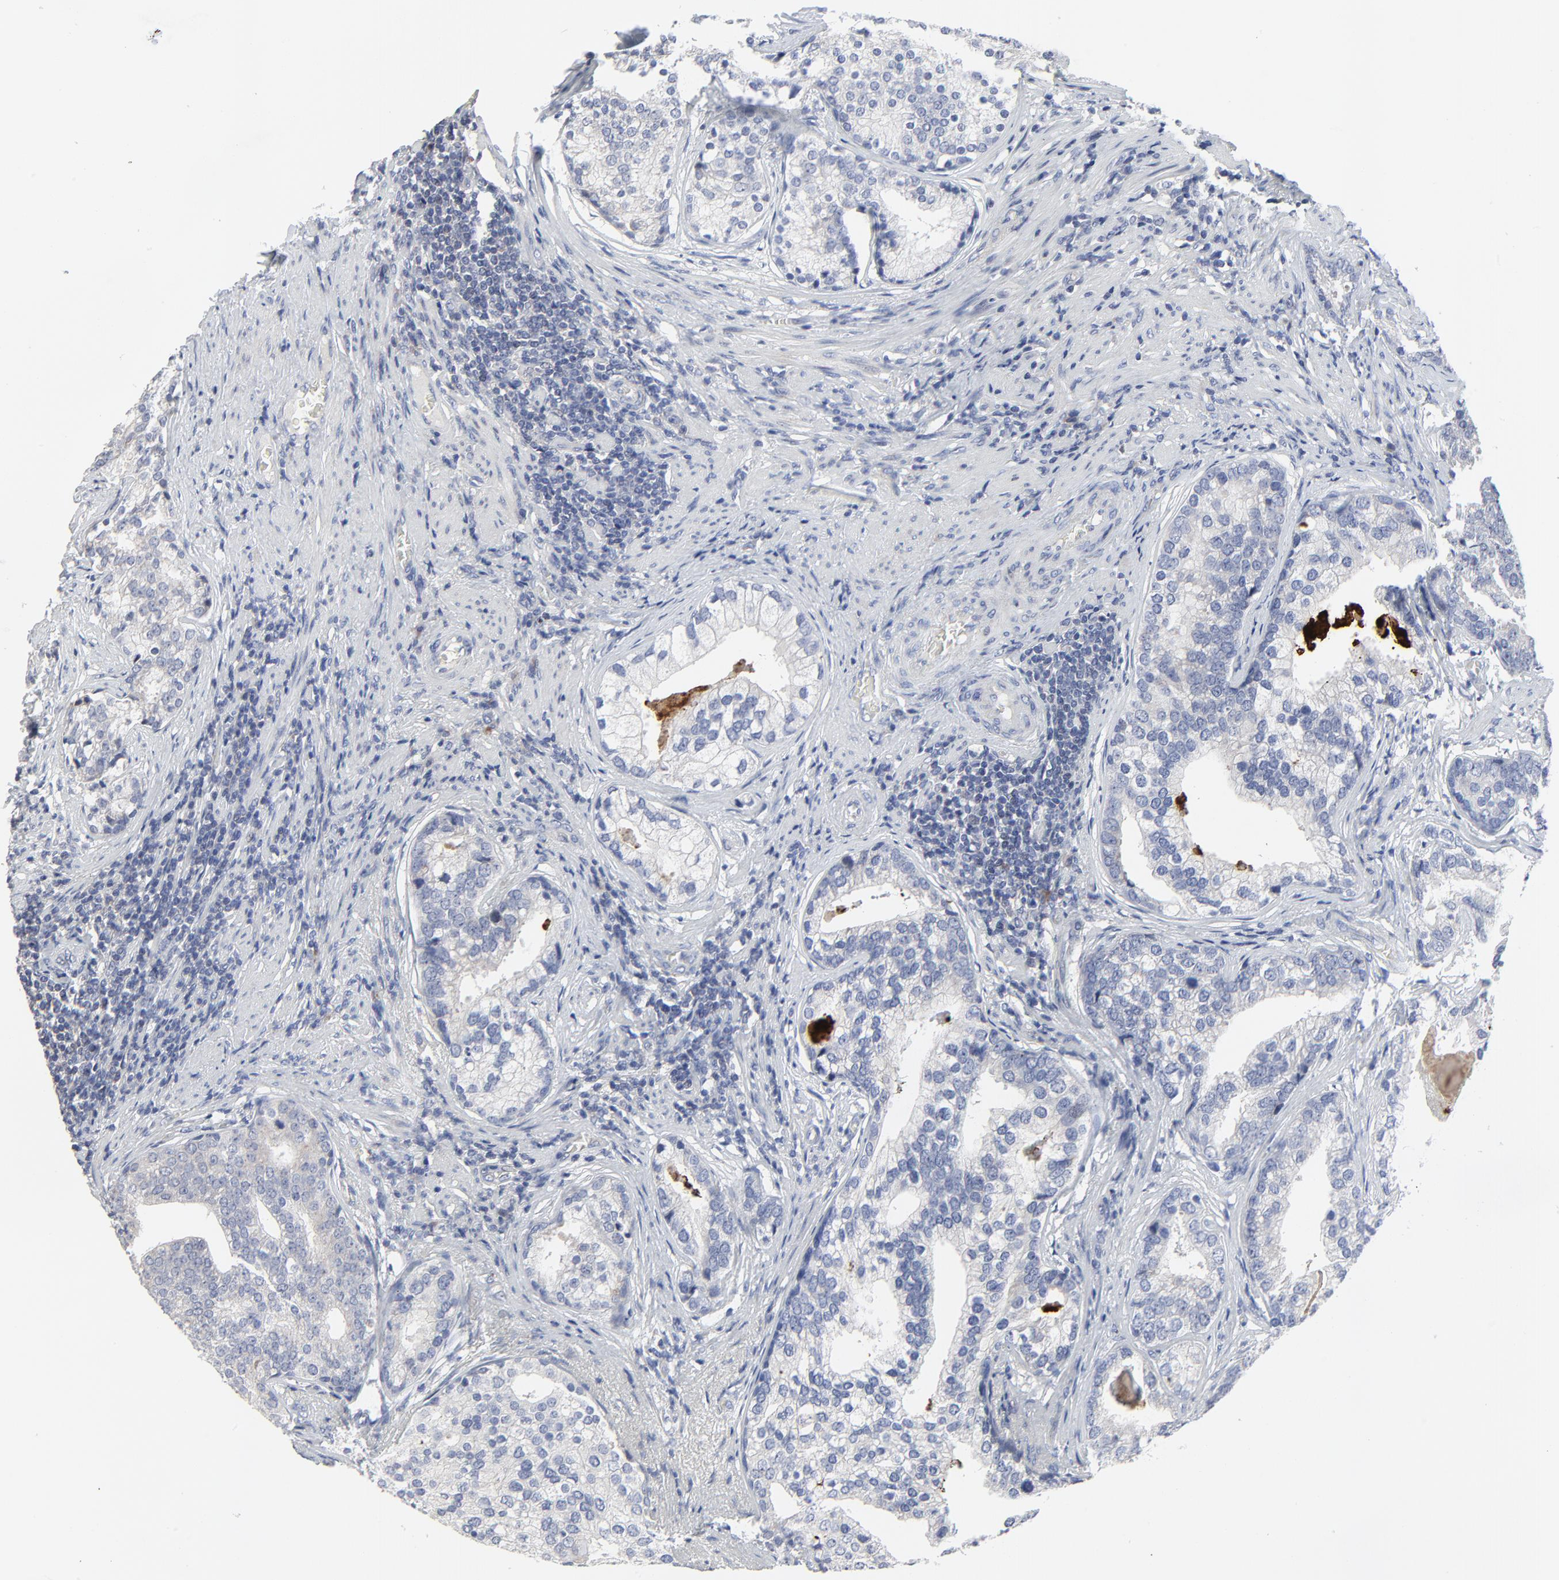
{"staining": {"intensity": "negative", "quantity": "none", "location": "none"}, "tissue": "prostate cancer", "cell_type": "Tumor cells", "image_type": "cancer", "snomed": [{"axis": "morphology", "description": "Adenocarcinoma, Low grade"}, {"axis": "topography", "description": "Prostate"}], "caption": "An image of human prostate cancer is negative for staining in tumor cells.", "gene": "NLGN3", "patient": {"sex": "male", "age": 71}}